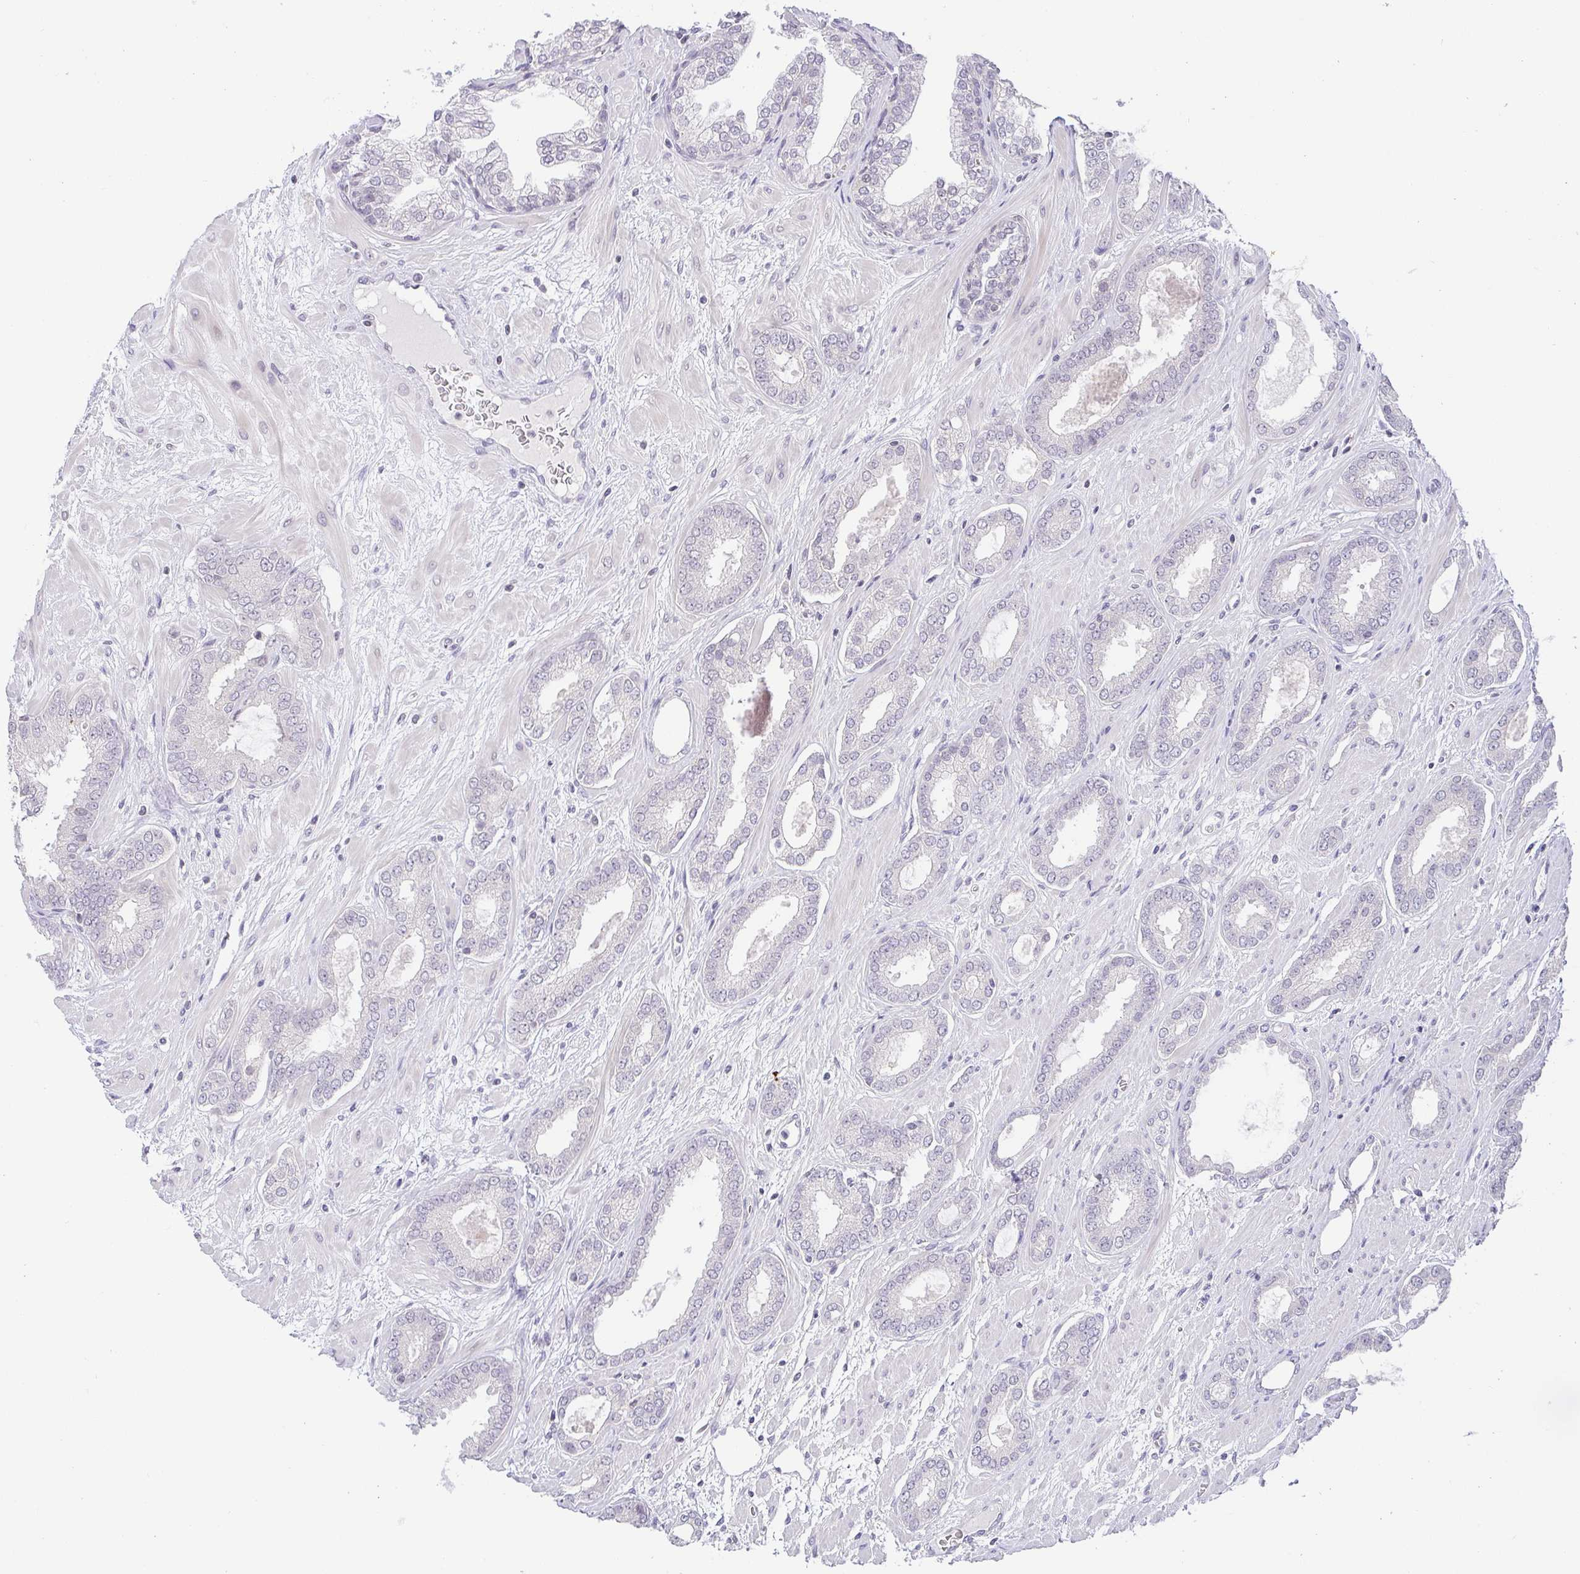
{"staining": {"intensity": "negative", "quantity": "none", "location": "none"}, "tissue": "prostate cancer", "cell_type": "Tumor cells", "image_type": "cancer", "snomed": [{"axis": "morphology", "description": "Adenocarcinoma, High grade"}, {"axis": "topography", "description": "Prostate"}], "caption": "Adenocarcinoma (high-grade) (prostate) stained for a protein using immunohistochemistry (IHC) shows no expression tumor cells.", "gene": "CACNA1S", "patient": {"sex": "male", "age": 58}}